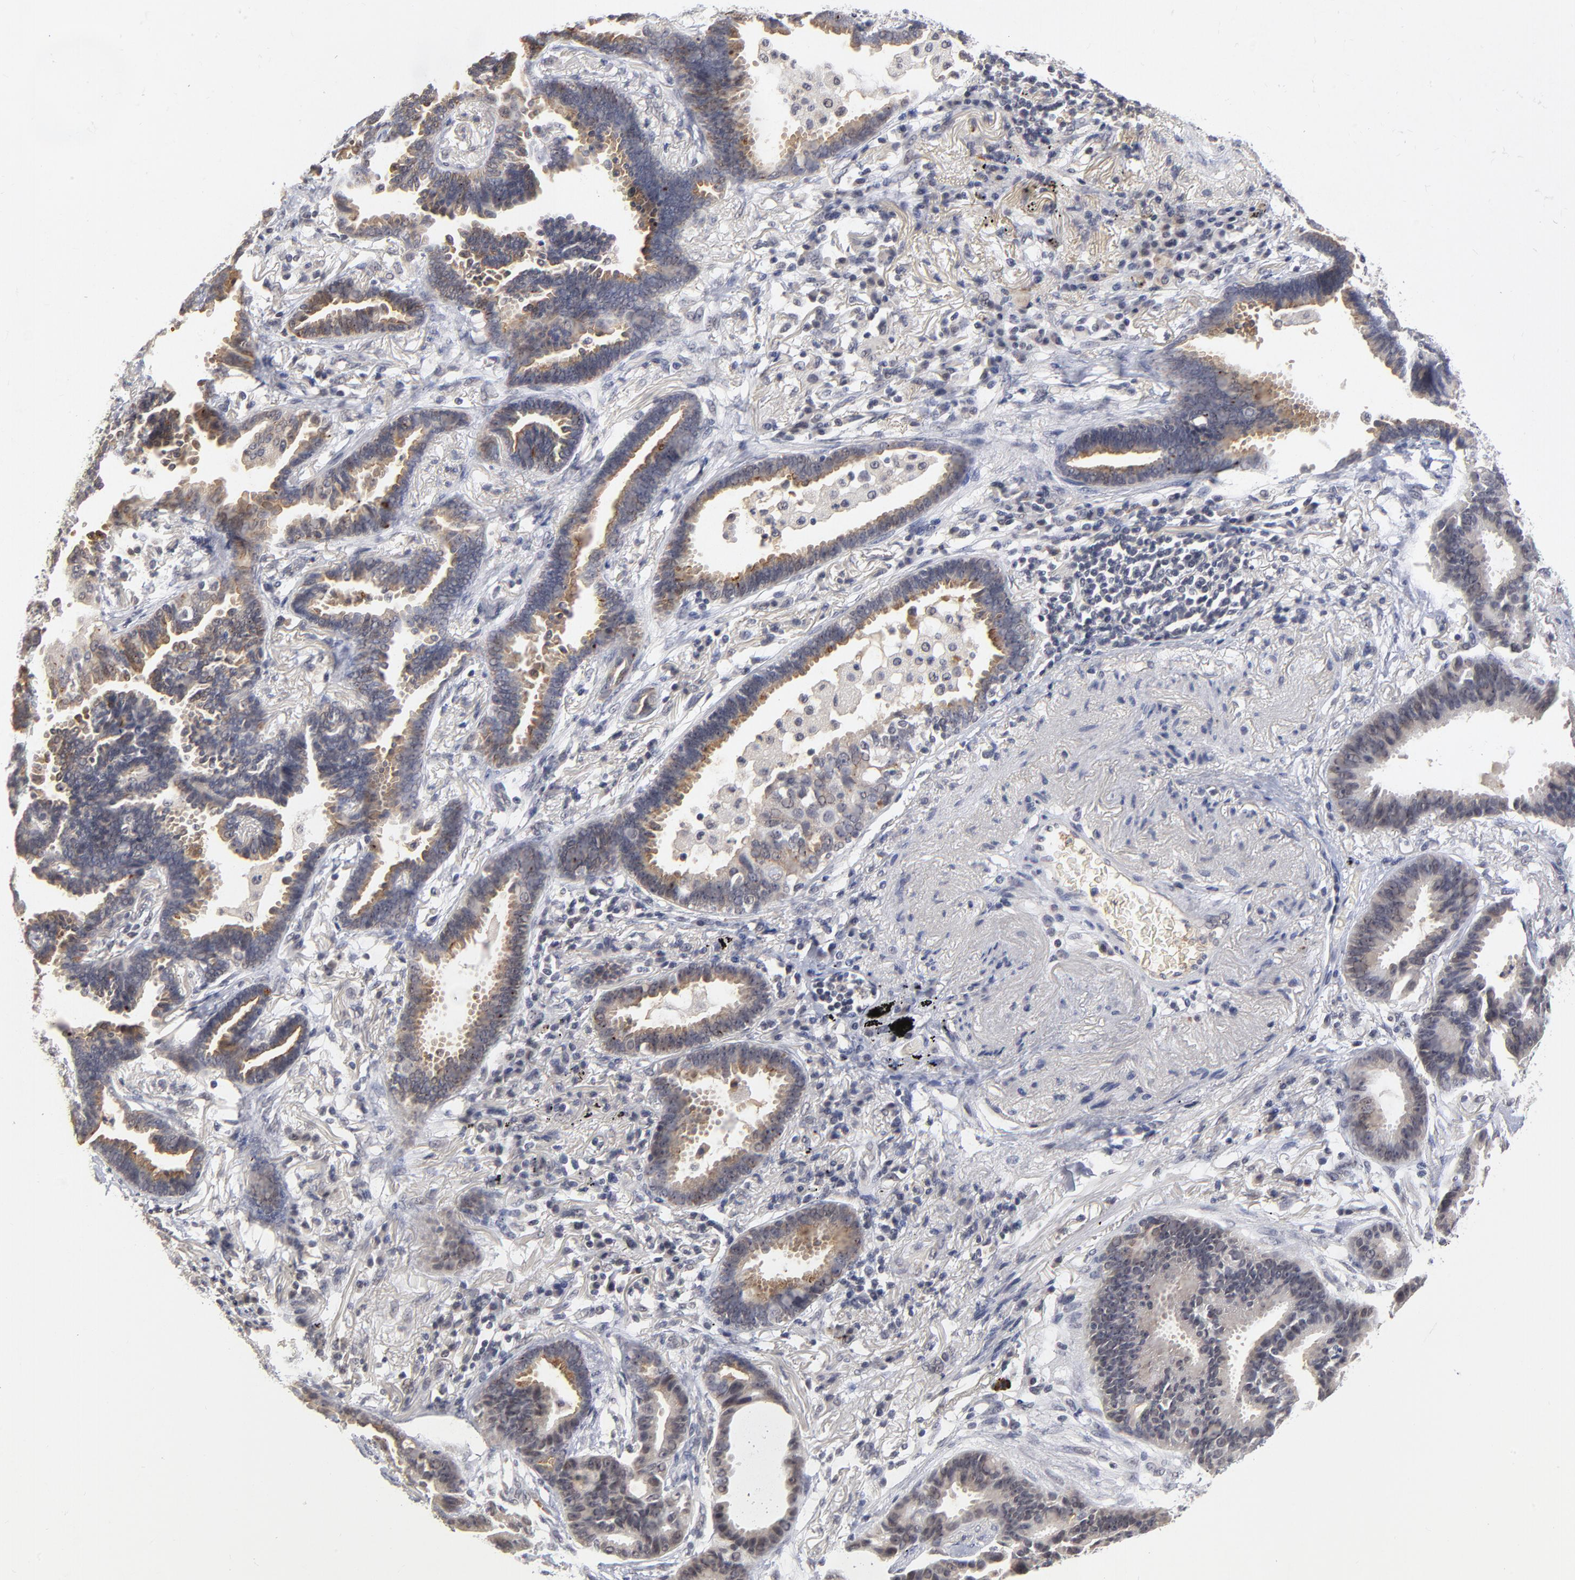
{"staining": {"intensity": "weak", "quantity": ">75%", "location": "cytoplasmic/membranous"}, "tissue": "lung cancer", "cell_type": "Tumor cells", "image_type": "cancer", "snomed": [{"axis": "morphology", "description": "Adenocarcinoma, NOS"}, {"axis": "topography", "description": "Lung"}], "caption": "Human lung cancer (adenocarcinoma) stained with a brown dye shows weak cytoplasmic/membranous positive staining in about >75% of tumor cells.", "gene": "WSB1", "patient": {"sex": "female", "age": 64}}